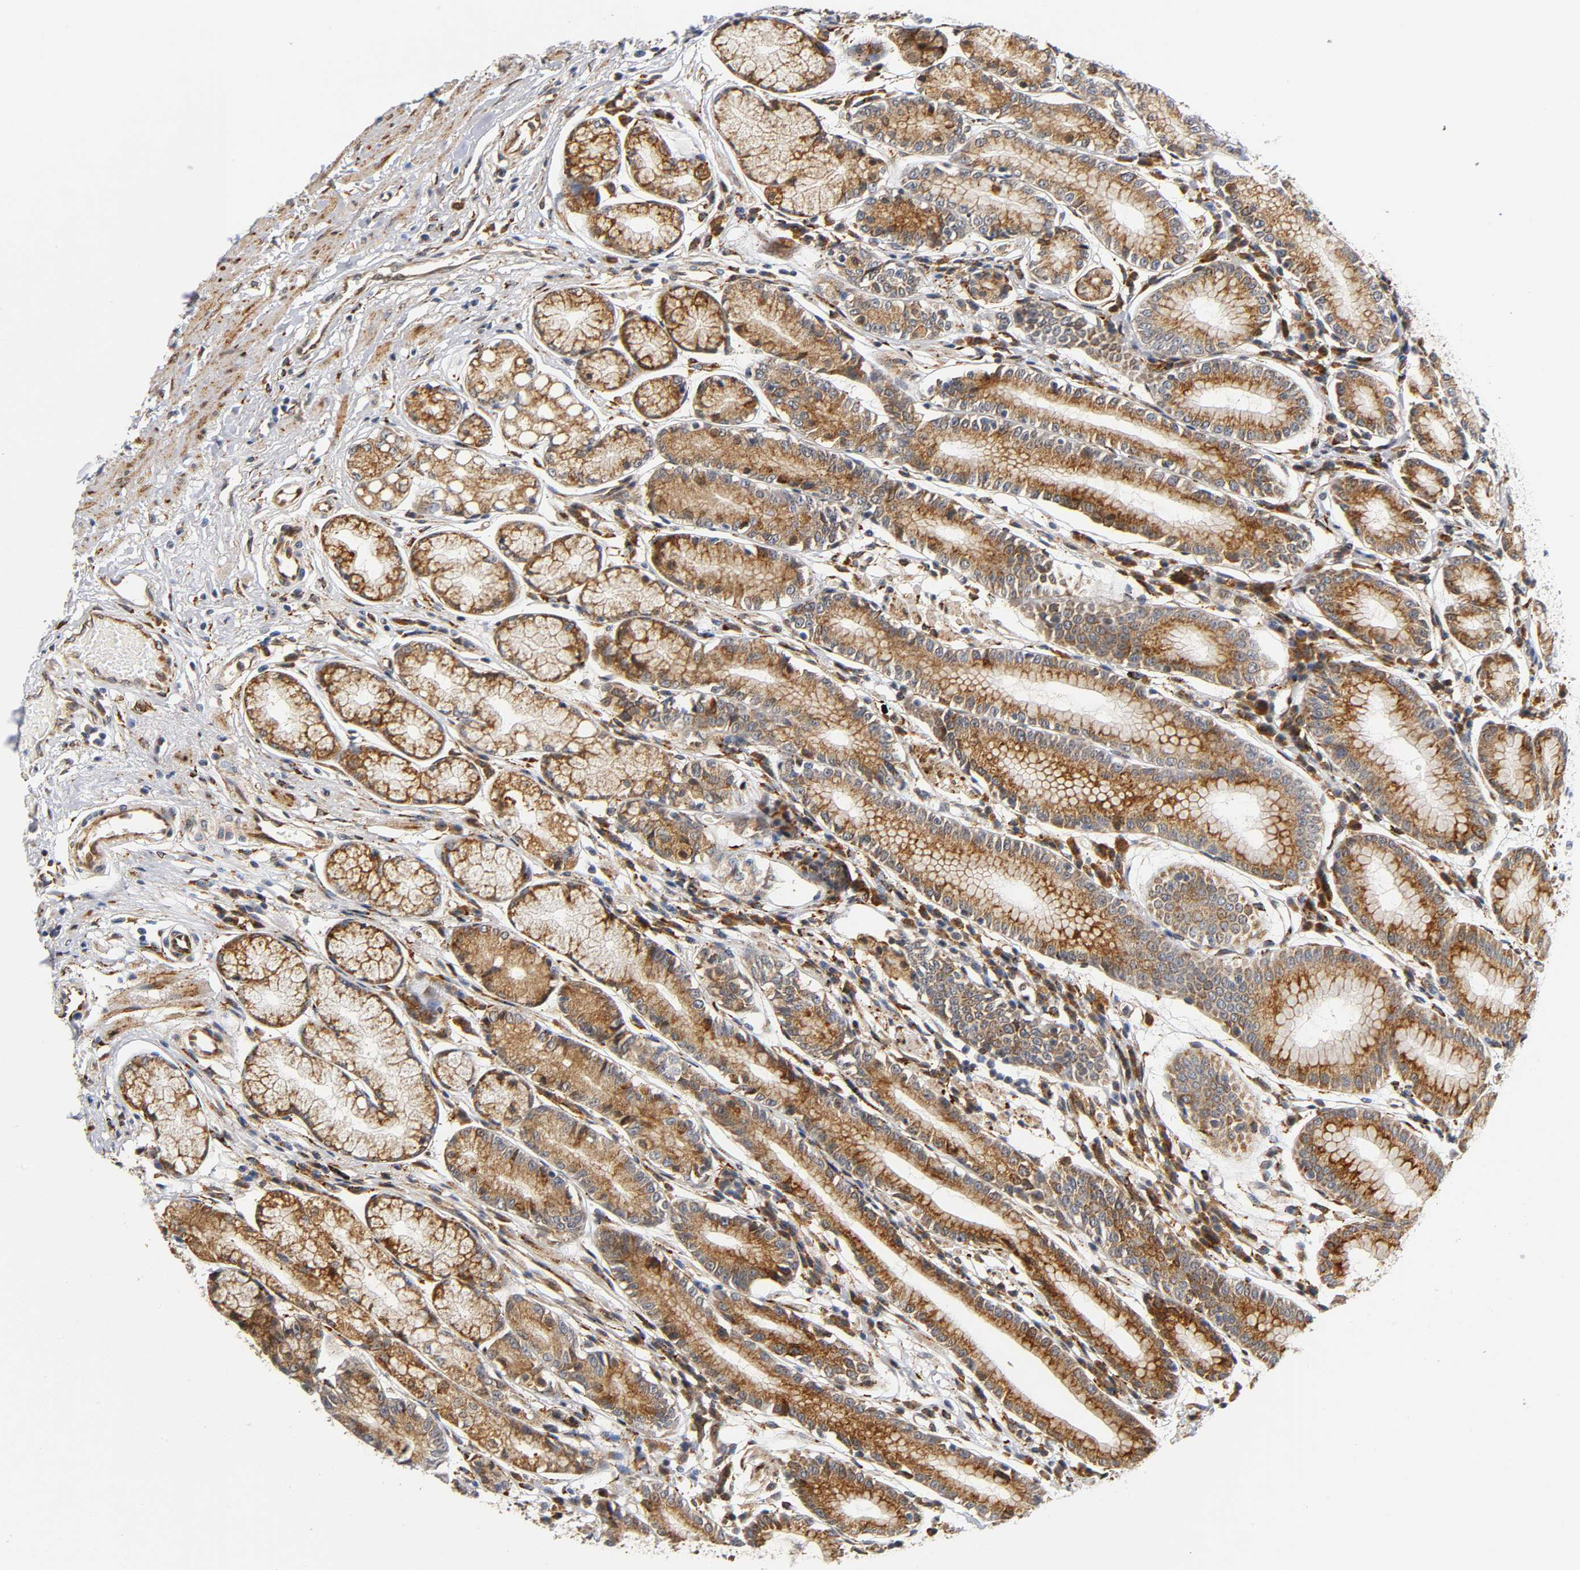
{"staining": {"intensity": "moderate", "quantity": ">75%", "location": "cytoplasmic/membranous"}, "tissue": "stomach", "cell_type": "Glandular cells", "image_type": "normal", "snomed": [{"axis": "morphology", "description": "Normal tissue, NOS"}, {"axis": "morphology", "description": "Inflammation, NOS"}, {"axis": "topography", "description": "Stomach, lower"}], "caption": "A high-resolution image shows immunohistochemistry staining of benign stomach, which displays moderate cytoplasmic/membranous staining in approximately >75% of glandular cells.", "gene": "SOS2", "patient": {"sex": "male", "age": 59}}